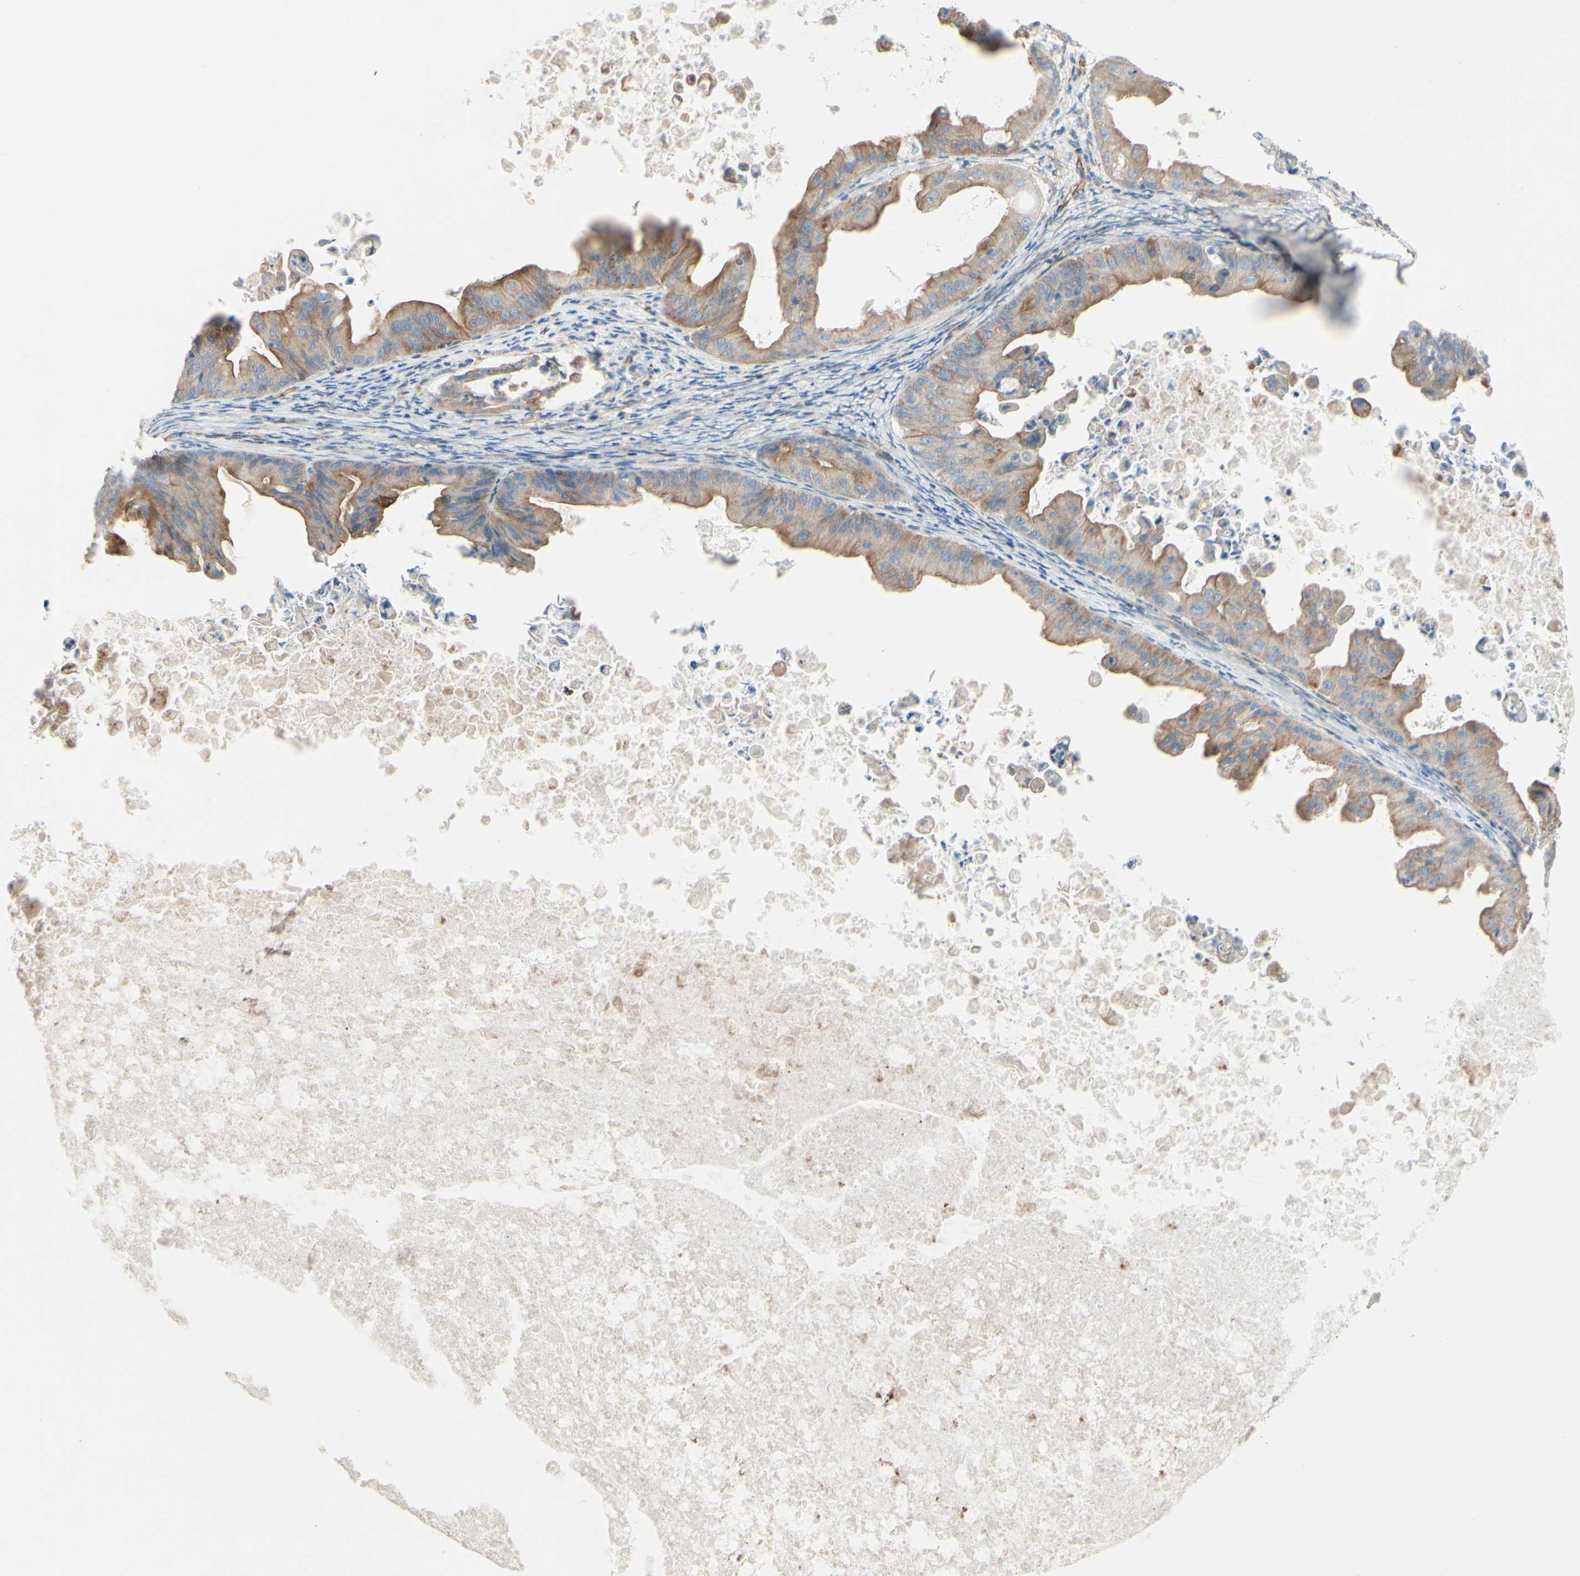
{"staining": {"intensity": "moderate", "quantity": ">75%", "location": "cytoplasmic/membranous"}, "tissue": "ovarian cancer", "cell_type": "Tumor cells", "image_type": "cancer", "snomed": [{"axis": "morphology", "description": "Cystadenocarcinoma, mucinous, NOS"}, {"axis": "topography", "description": "Ovary"}], "caption": "Moderate cytoplasmic/membranous protein positivity is appreciated in about >75% of tumor cells in mucinous cystadenocarcinoma (ovarian).", "gene": "ENDOD1", "patient": {"sex": "female", "age": 37}}